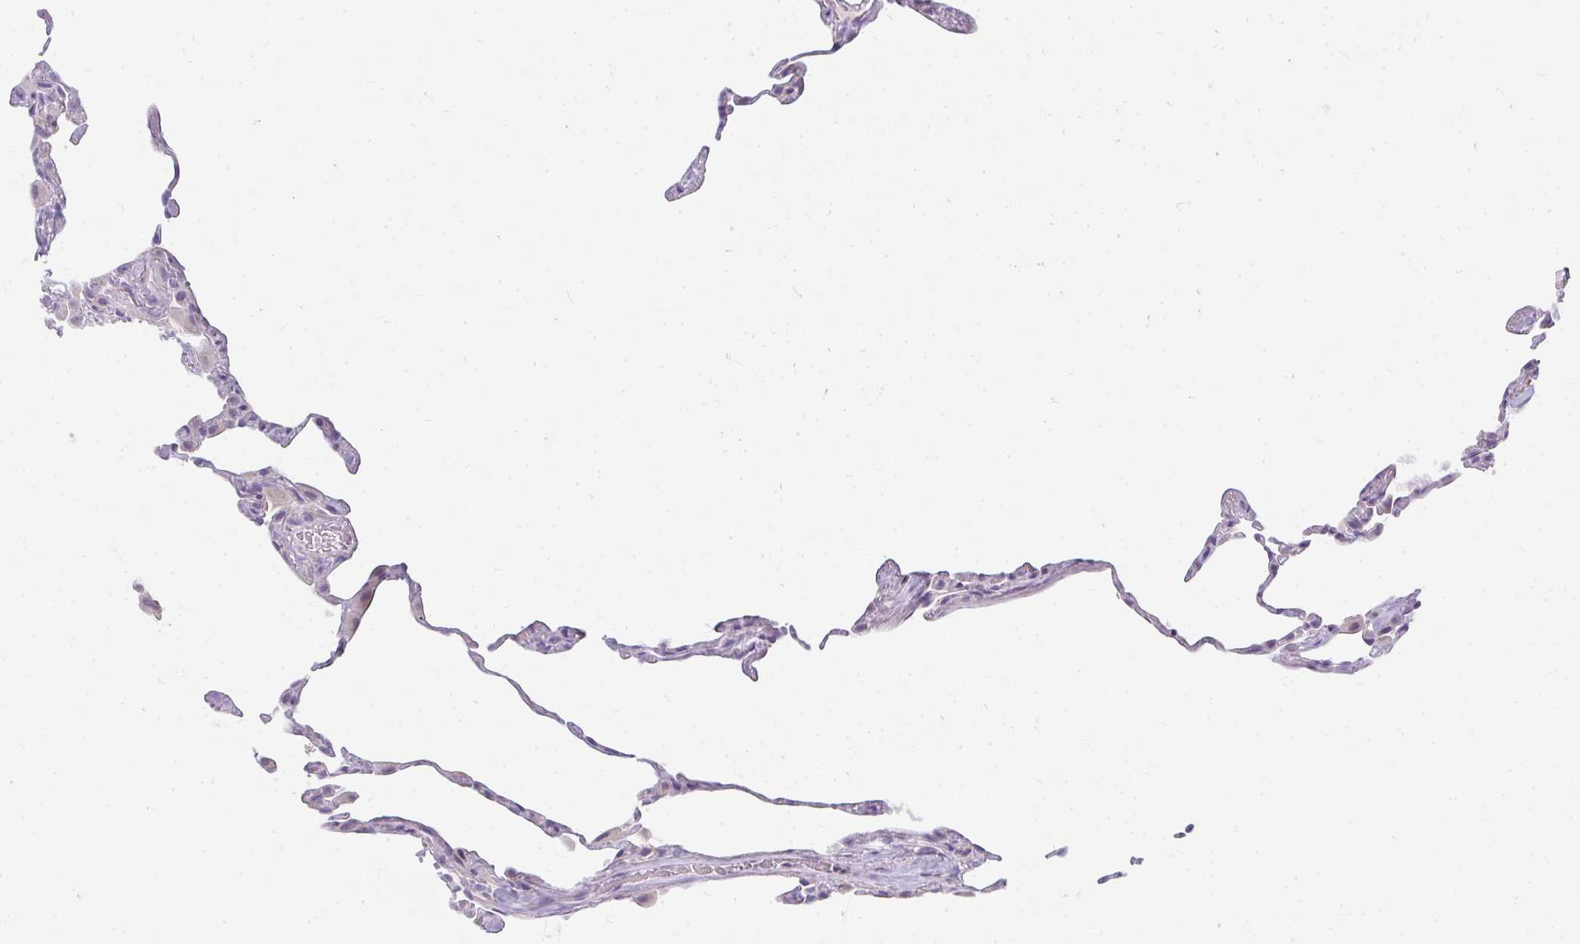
{"staining": {"intensity": "negative", "quantity": "none", "location": "none"}, "tissue": "lung", "cell_type": "Alveolar cells", "image_type": "normal", "snomed": [{"axis": "morphology", "description": "Normal tissue, NOS"}, {"axis": "topography", "description": "Lung"}], "caption": "This photomicrograph is of normal lung stained with immunohistochemistry (IHC) to label a protein in brown with the nuclei are counter-stained blue. There is no expression in alveolar cells.", "gene": "PPP1R3G", "patient": {"sex": "female", "age": 57}}